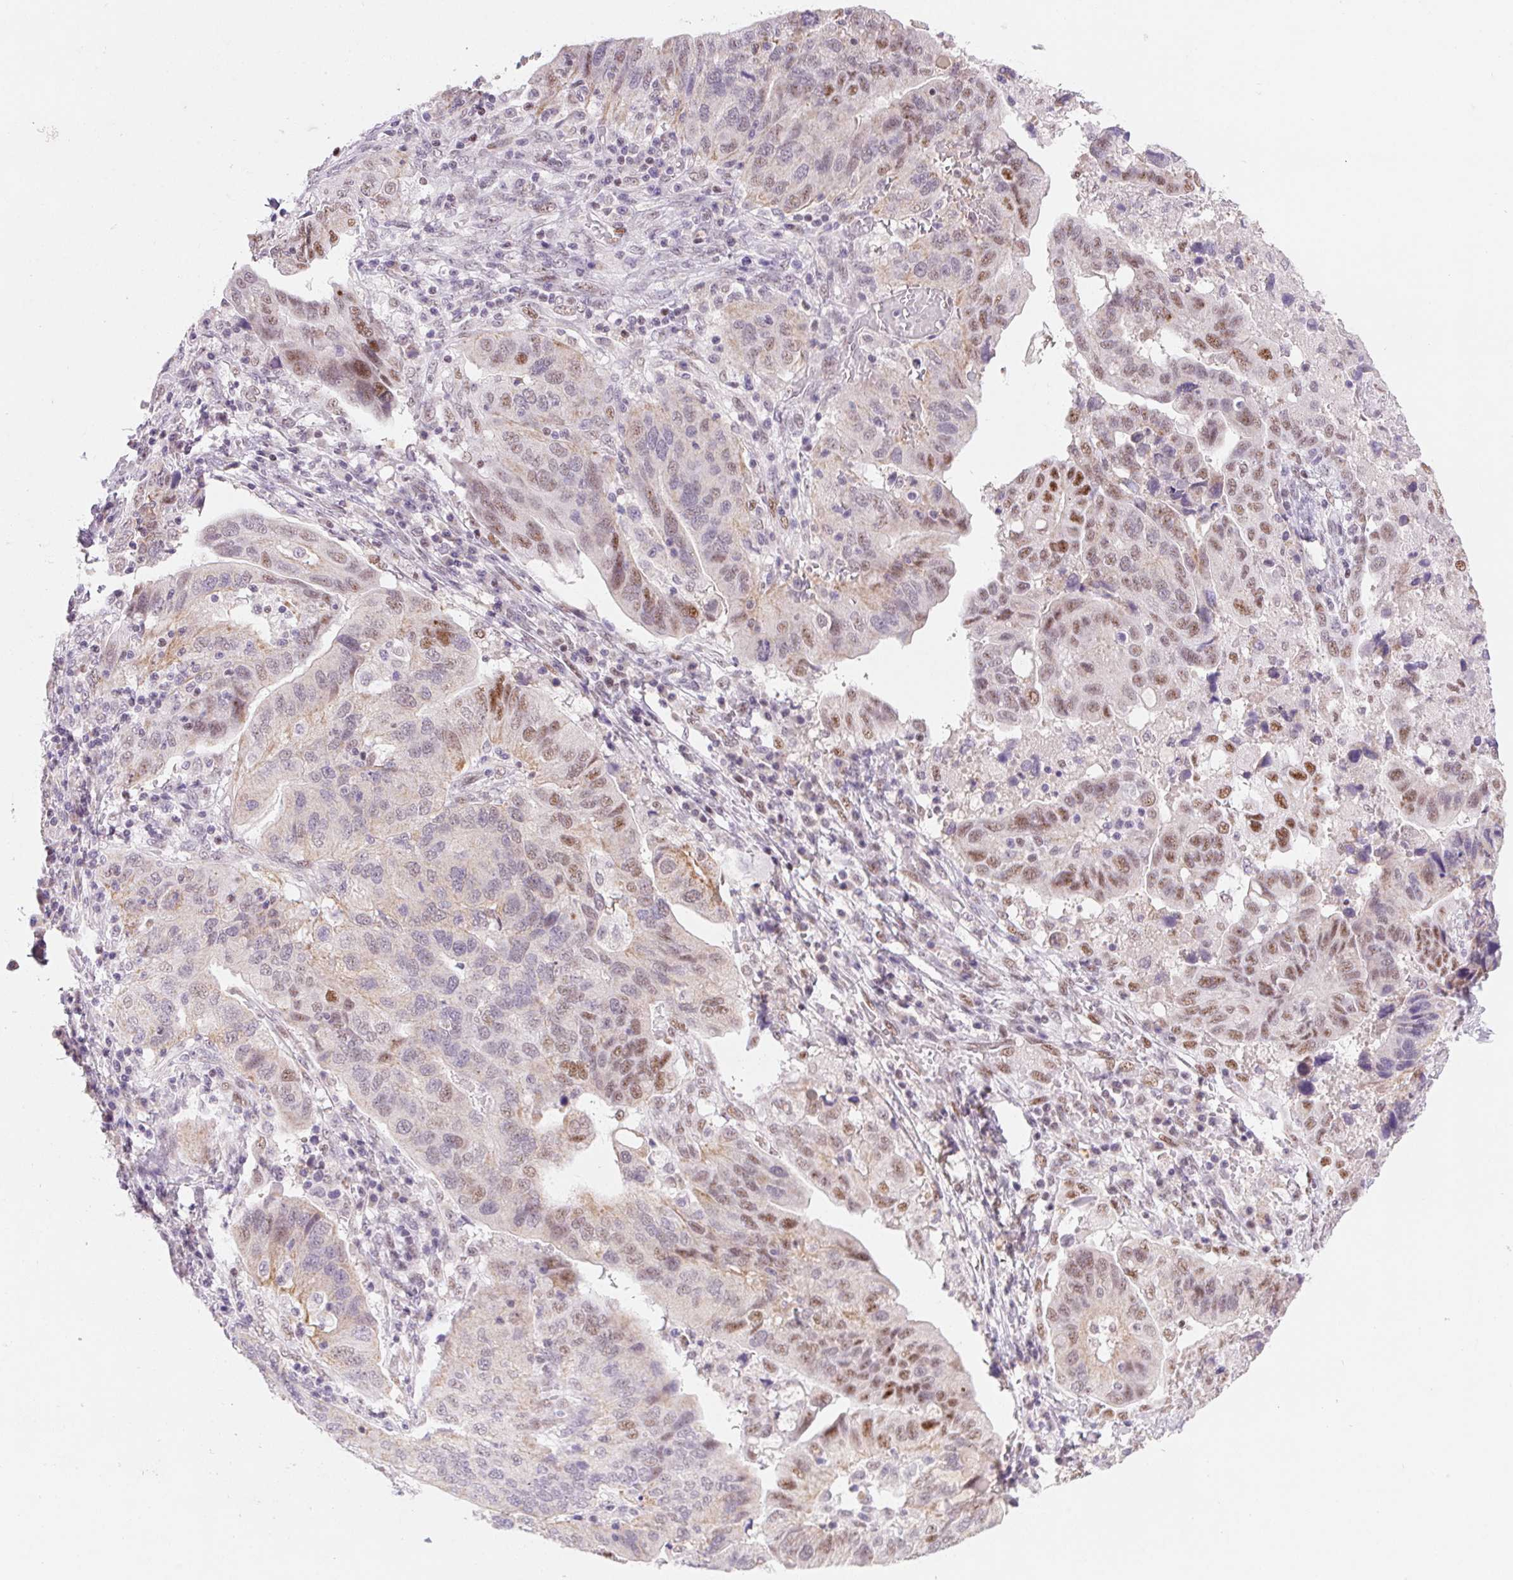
{"staining": {"intensity": "moderate", "quantity": "<25%", "location": "nuclear"}, "tissue": "ovarian cancer", "cell_type": "Tumor cells", "image_type": "cancer", "snomed": [{"axis": "morphology", "description": "Cystadenocarcinoma, serous, NOS"}, {"axis": "topography", "description": "Ovary"}], "caption": "A low amount of moderate nuclear expression is appreciated in approximately <25% of tumor cells in serous cystadenocarcinoma (ovarian) tissue.", "gene": "DPPA5", "patient": {"sex": "female", "age": 79}}